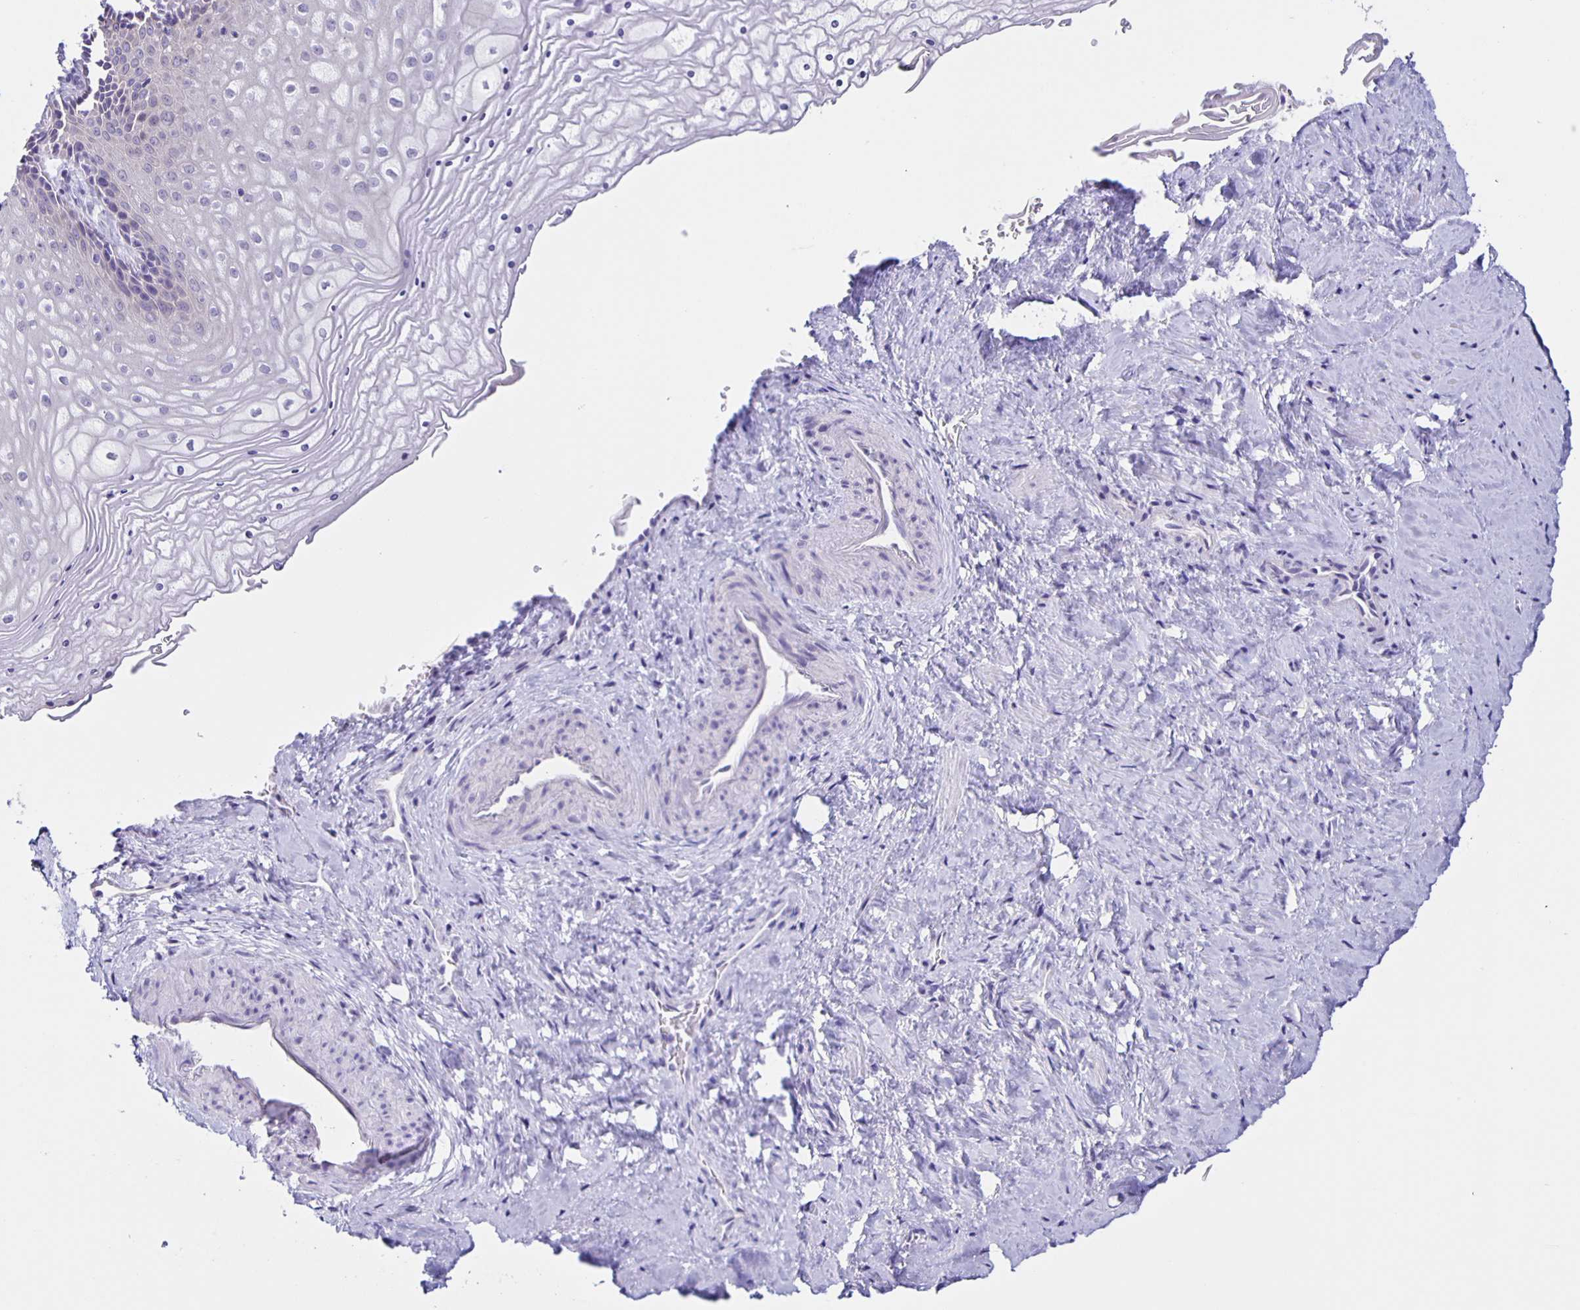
{"staining": {"intensity": "negative", "quantity": "none", "location": "none"}, "tissue": "vagina", "cell_type": "Squamous epithelial cells", "image_type": "normal", "snomed": [{"axis": "morphology", "description": "Normal tissue, NOS"}, {"axis": "topography", "description": "Vagina"}], "caption": "This histopathology image is of unremarkable vagina stained with immunohistochemistry to label a protein in brown with the nuclei are counter-stained blue. There is no positivity in squamous epithelial cells. The staining is performed using DAB brown chromogen with nuclei counter-stained in using hematoxylin.", "gene": "SLC12A3", "patient": {"sex": "female", "age": 45}}